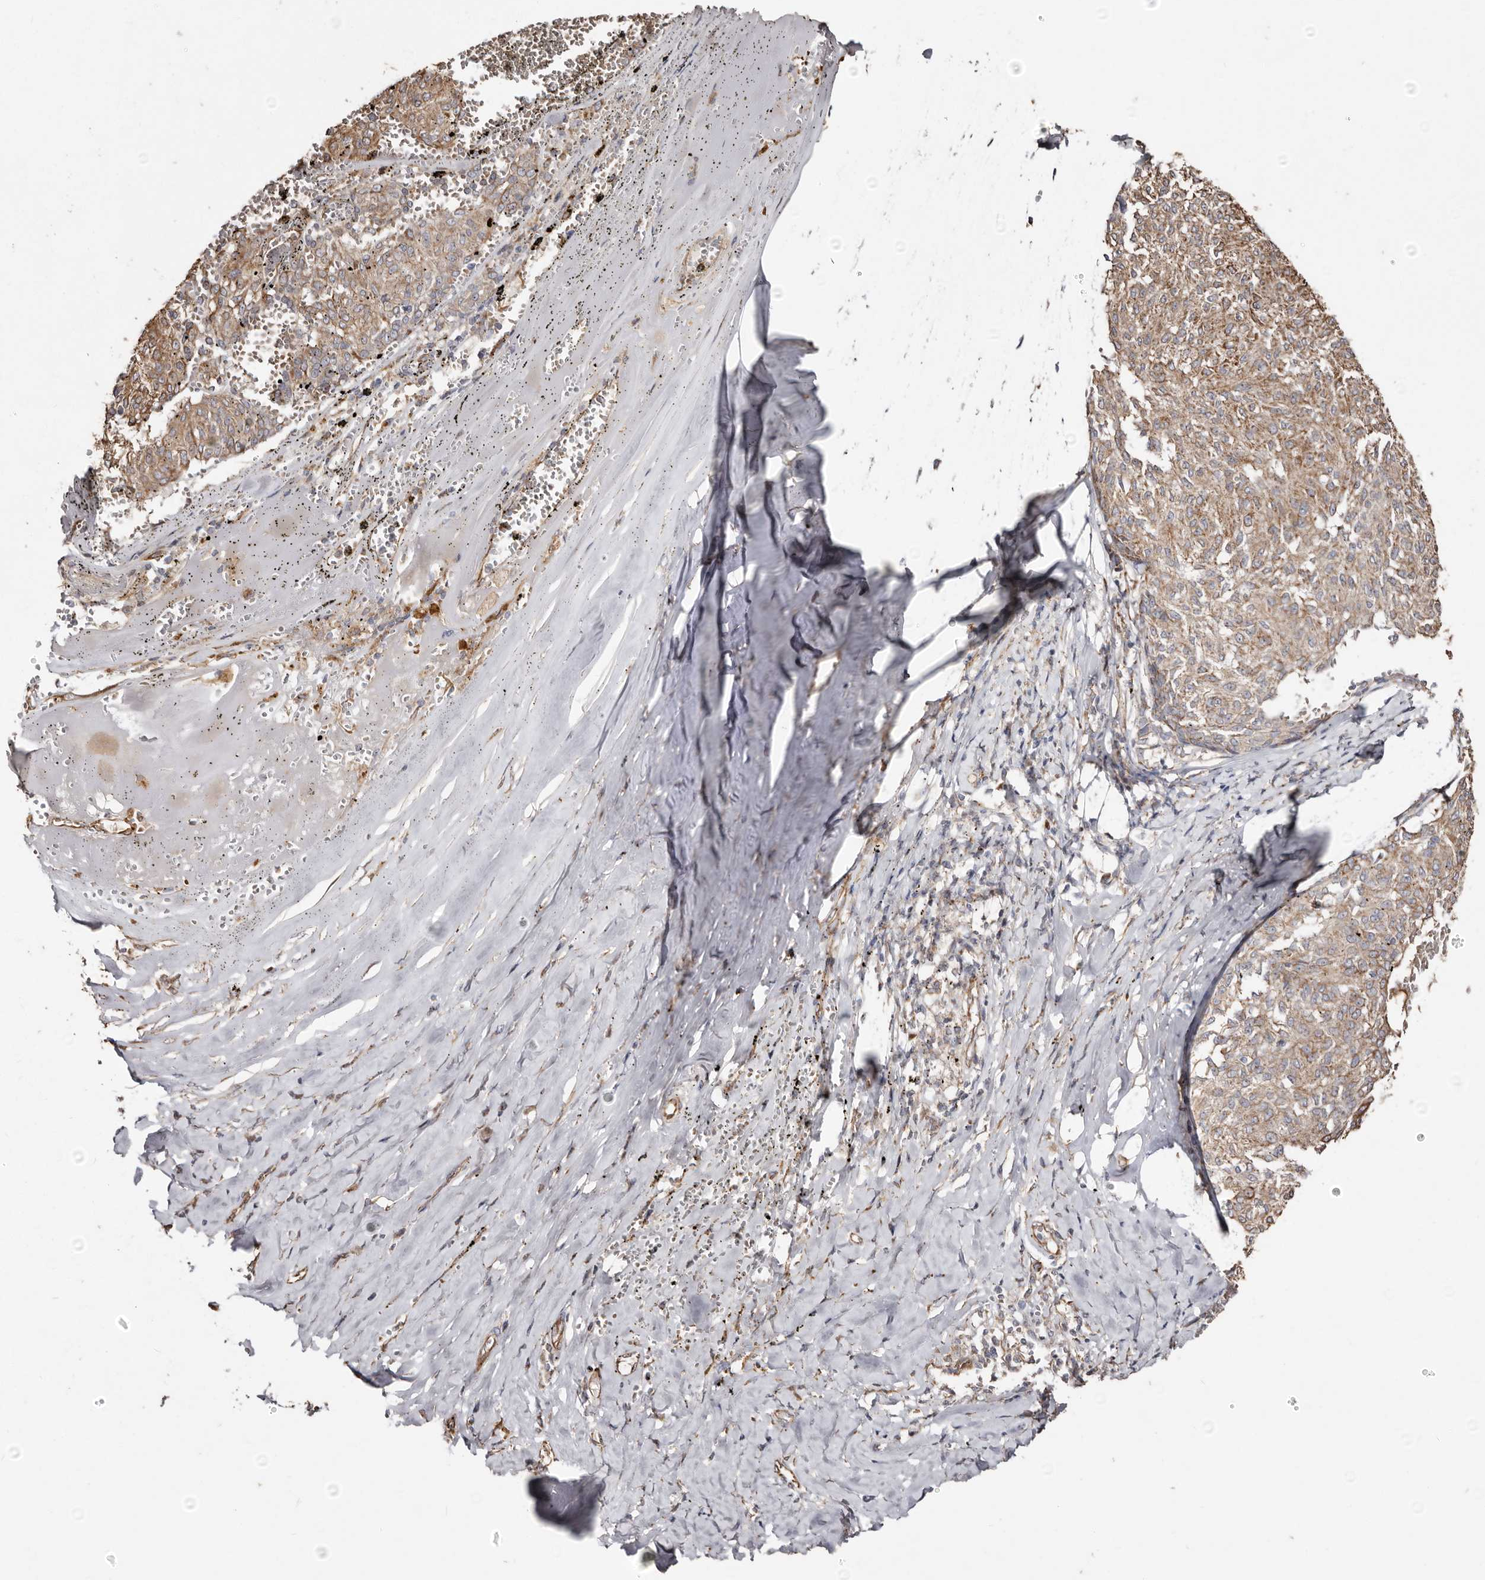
{"staining": {"intensity": "moderate", "quantity": ">75%", "location": "cytoplasmic/membranous"}, "tissue": "melanoma", "cell_type": "Tumor cells", "image_type": "cancer", "snomed": [{"axis": "morphology", "description": "Malignant melanoma, NOS"}, {"axis": "topography", "description": "Skin"}], "caption": "Tumor cells reveal medium levels of moderate cytoplasmic/membranous expression in approximately >75% of cells in human melanoma.", "gene": "MACC1", "patient": {"sex": "female", "age": 72}}